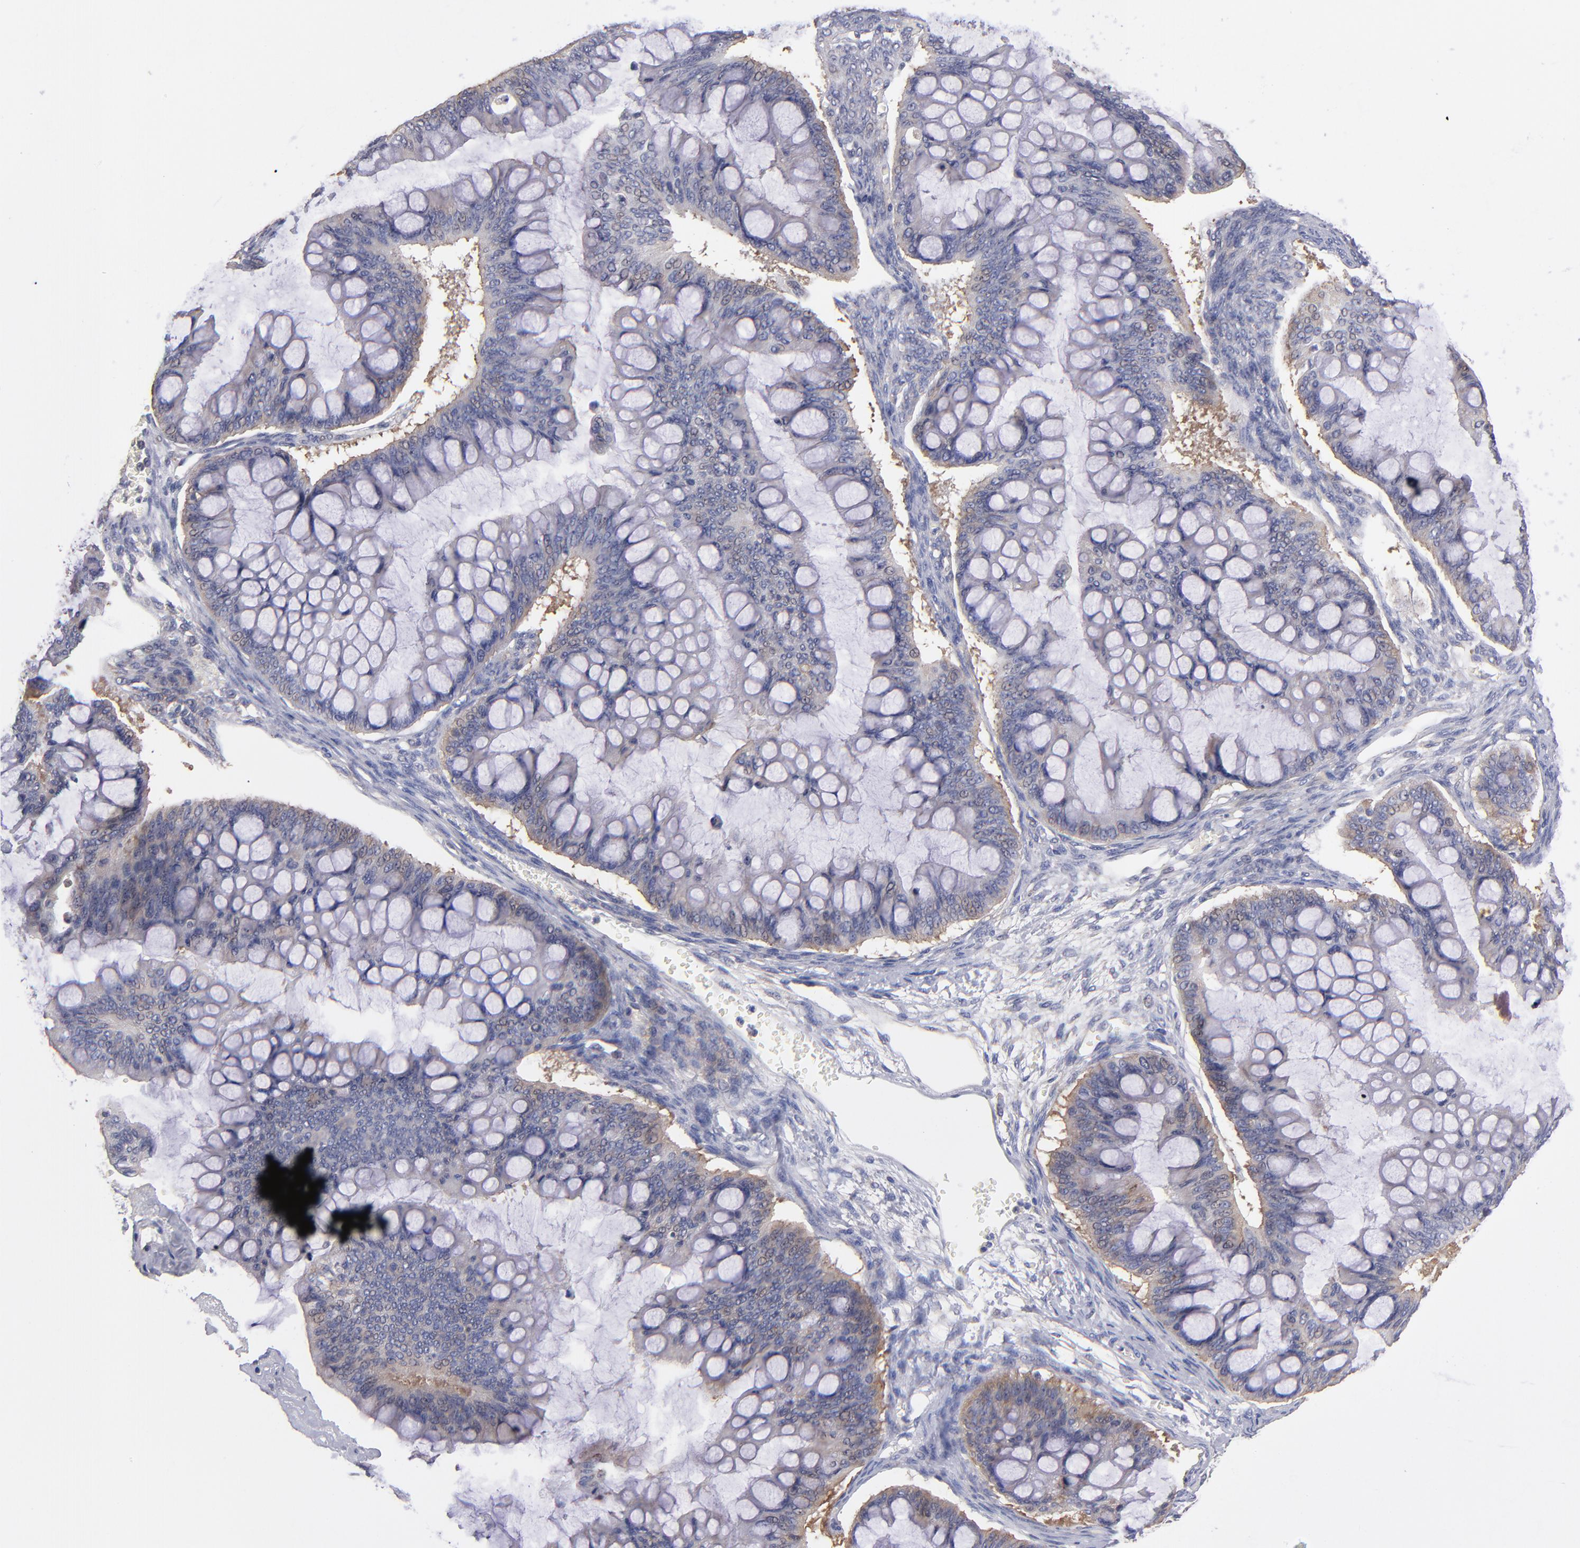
{"staining": {"intensity": "weak", "quantity": ">75%", "location": "cytoplasmic/membranous"}, "tissue": "ovarian cancer", "cell_type": "Tumor cells", "image_type": "cancer", "snomed": [{"axis": "morphology", "description": "Cystadenocarcinoma, mucinous, NOS"}, {"axis": "topography", "description": "Ovary"}], "caption": "Protein analysis of ovarian cancer (mucinous cystadenocarcinoma) tissue displays weak cytoplasmic/membranous staining in approximately >75% of tumor cells. (DAB (3,3'-diaminobenzidine) = brown stain, brightfield microscopy at high magnification).", "gene": "EIF3L", "patient": {"sex": "female", "age": 73}}